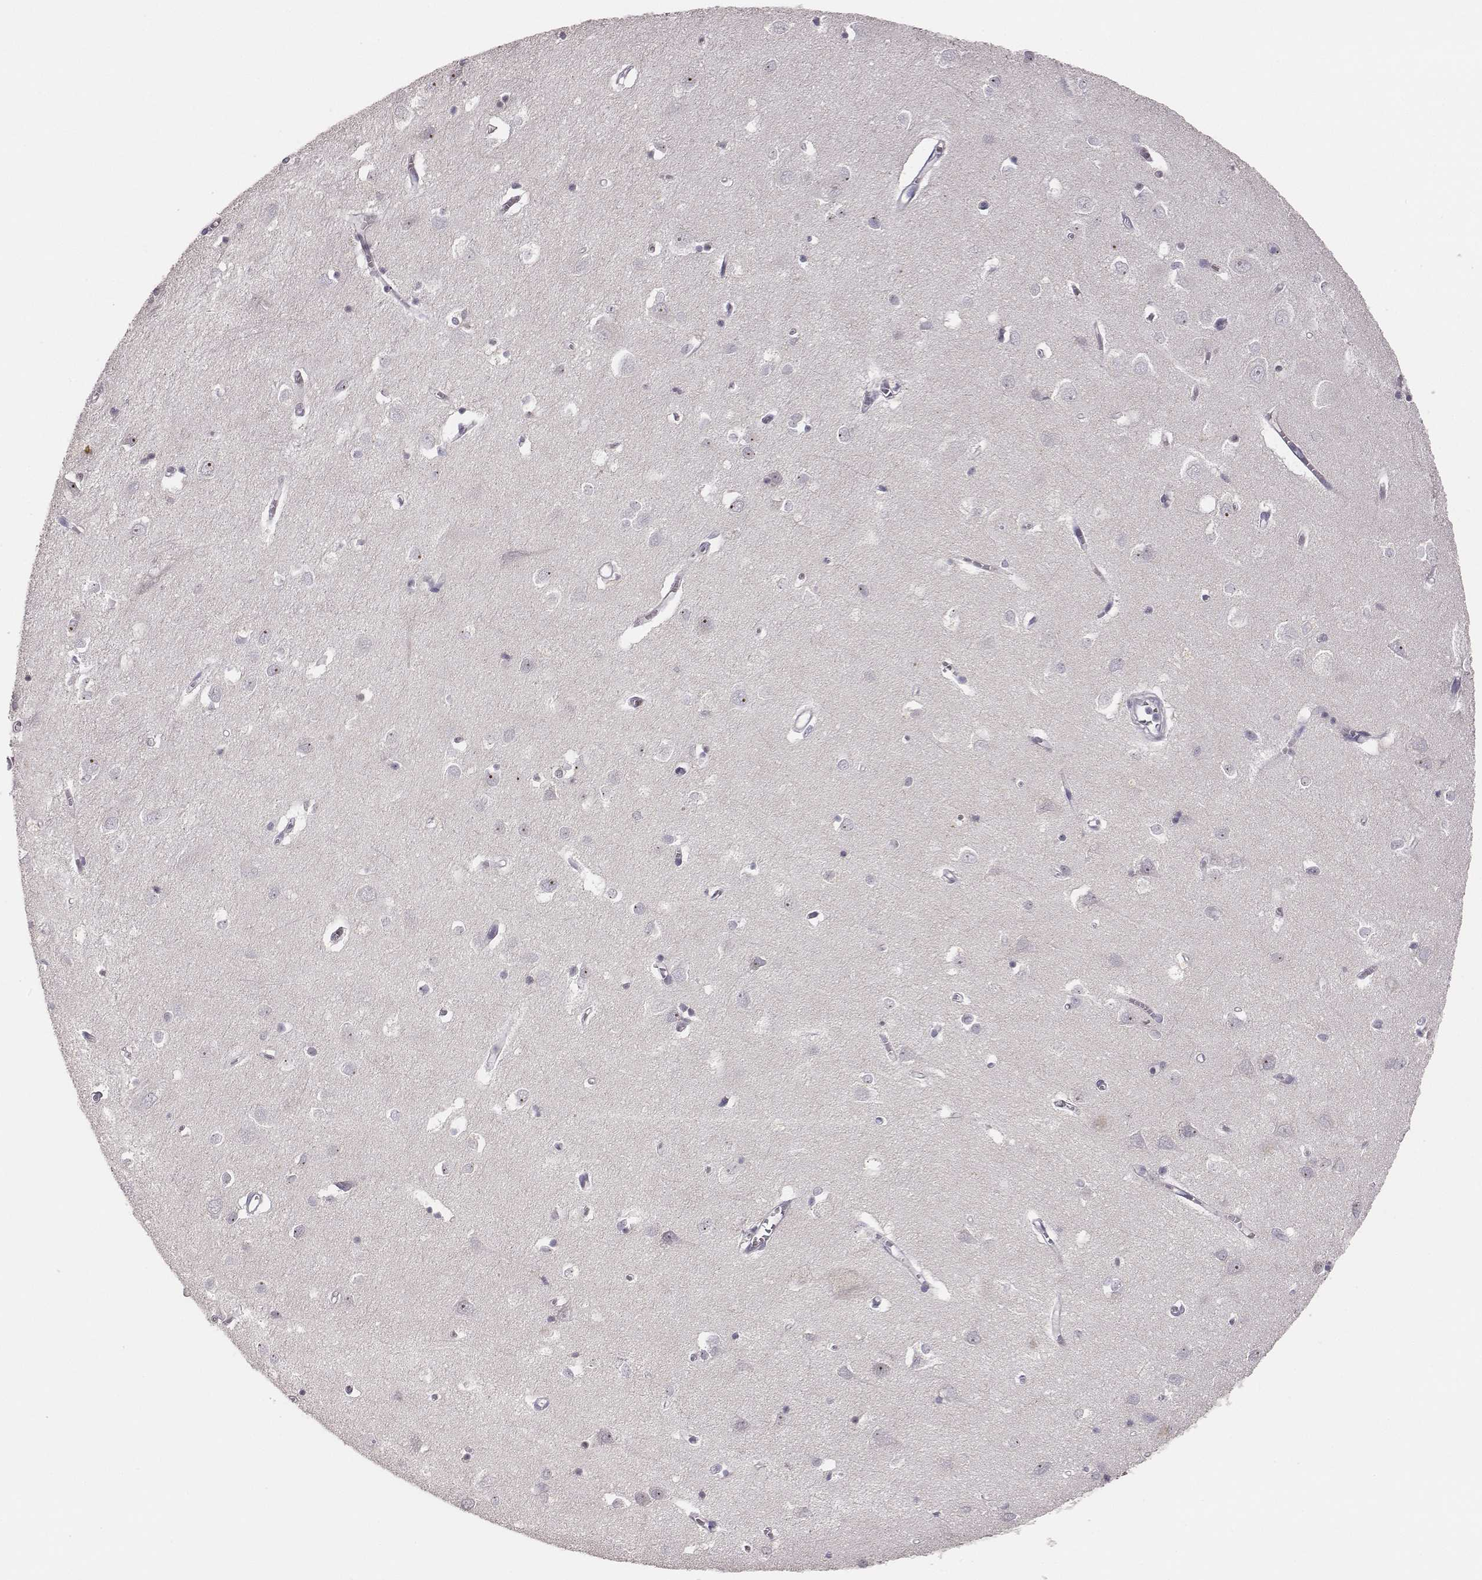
{"staining": {"intensity": "negative", "quantity": "none", "location": "none"}, "tissue": "cerebral cortex", "cell_type": "Endothelial cells", "image_type": "normal", "snomed": [{"axis": "morphology", "description": "Normal tissue, NOS"}, {"axis": "topography", "description": "Cerebral cortex"}], "caption": "Endothelial cells show no significant protein expression in unremarkable cerebral cortex. (Stains: DAB (3,3'-diaminobenzidine) immunohistochemistry with hematoxylin counter stain, Microscopy: brightfield microscopy at high magnification).", "gene": "NIFK", "patient": {"sex": "male", "age": 70}}